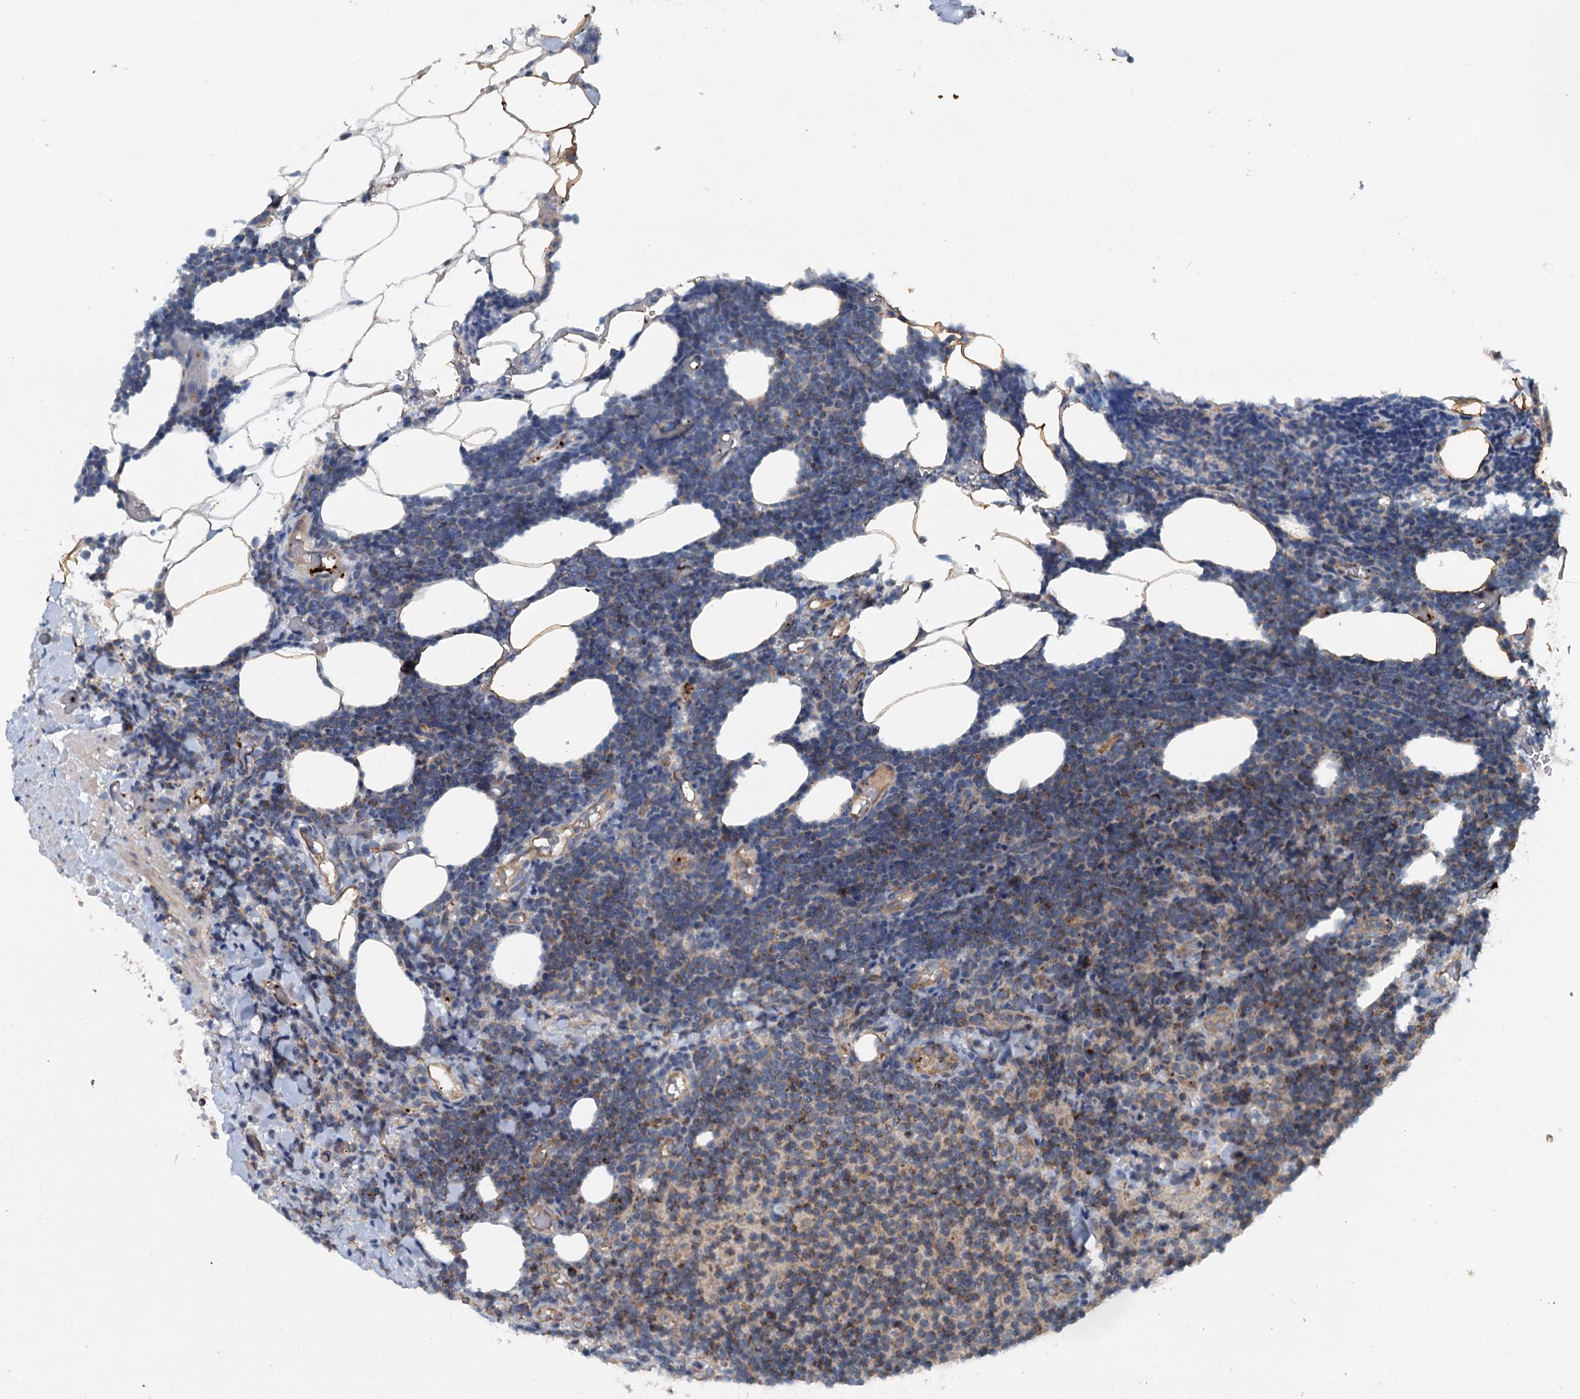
{"staining": {"intensity": "moderate", "quantity": "25%-75%", "location": "cytoplasmic/membranous"}, "tissue": "lymphoma", "cell_type": "Tumor cells", "image_type": "cancer", "snomed": [{"axis": "morphology", "description": "Malignant lymphoma, non-Hodgkin's type, Low grade"}, {"axis": "topography", "description": "Lymph node"}], "caption": "DAB (3,3'-diaminobenzidine) immunohistochemical staining of malignant lymphoma, non-Hodgkin's type (low-grade) reveals moderate cytoplasmic/membranous protein expression in approximately 25%-75% of tumor cells.", "gene": "N4BP2L2", "patient": {"sex": "male", "age": 66}}